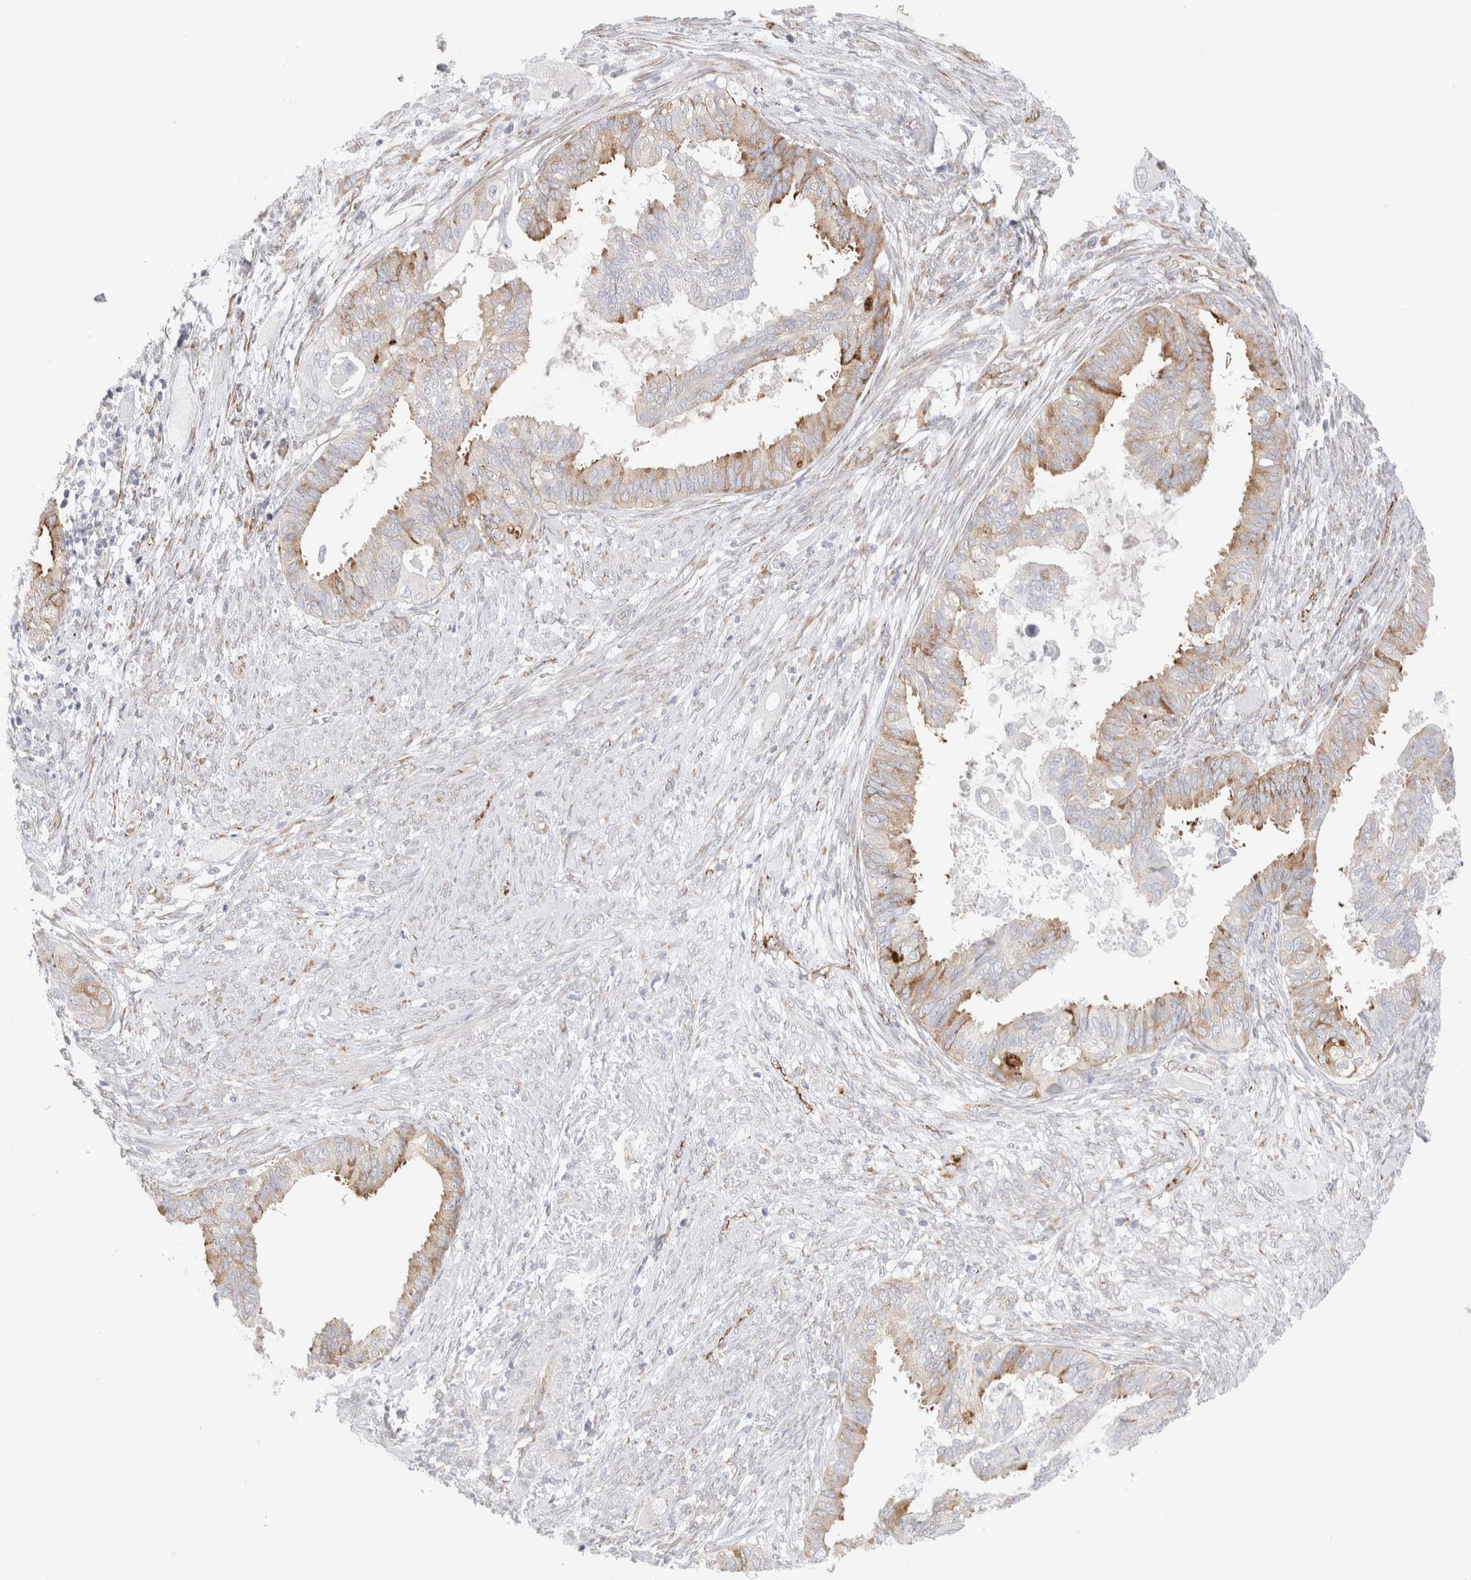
{"staining": {"intensity": "moderate", "quantity": "25%-75%", "location": "cytoplasmic/membranous"}, "tissue": "cervical cancer", "cell_type": "Tumor cells", "image_type": "cancer", "snomed": [{"axis": "morphology", "description": "Normal tissue, NOS"}, {"axis": "morphology", "description": "Adenocarcinoma, NOS"}, {"axis": "topography", "description": "Cervix"}, {"axis": "topography", "description": "Endometrium"}], "caption": "Human cervical cancer stained with a protein marker displays moderate staining in tumor cells.", "gene": "CNPY4", "patient": {"sex": "female", "age": 86}}